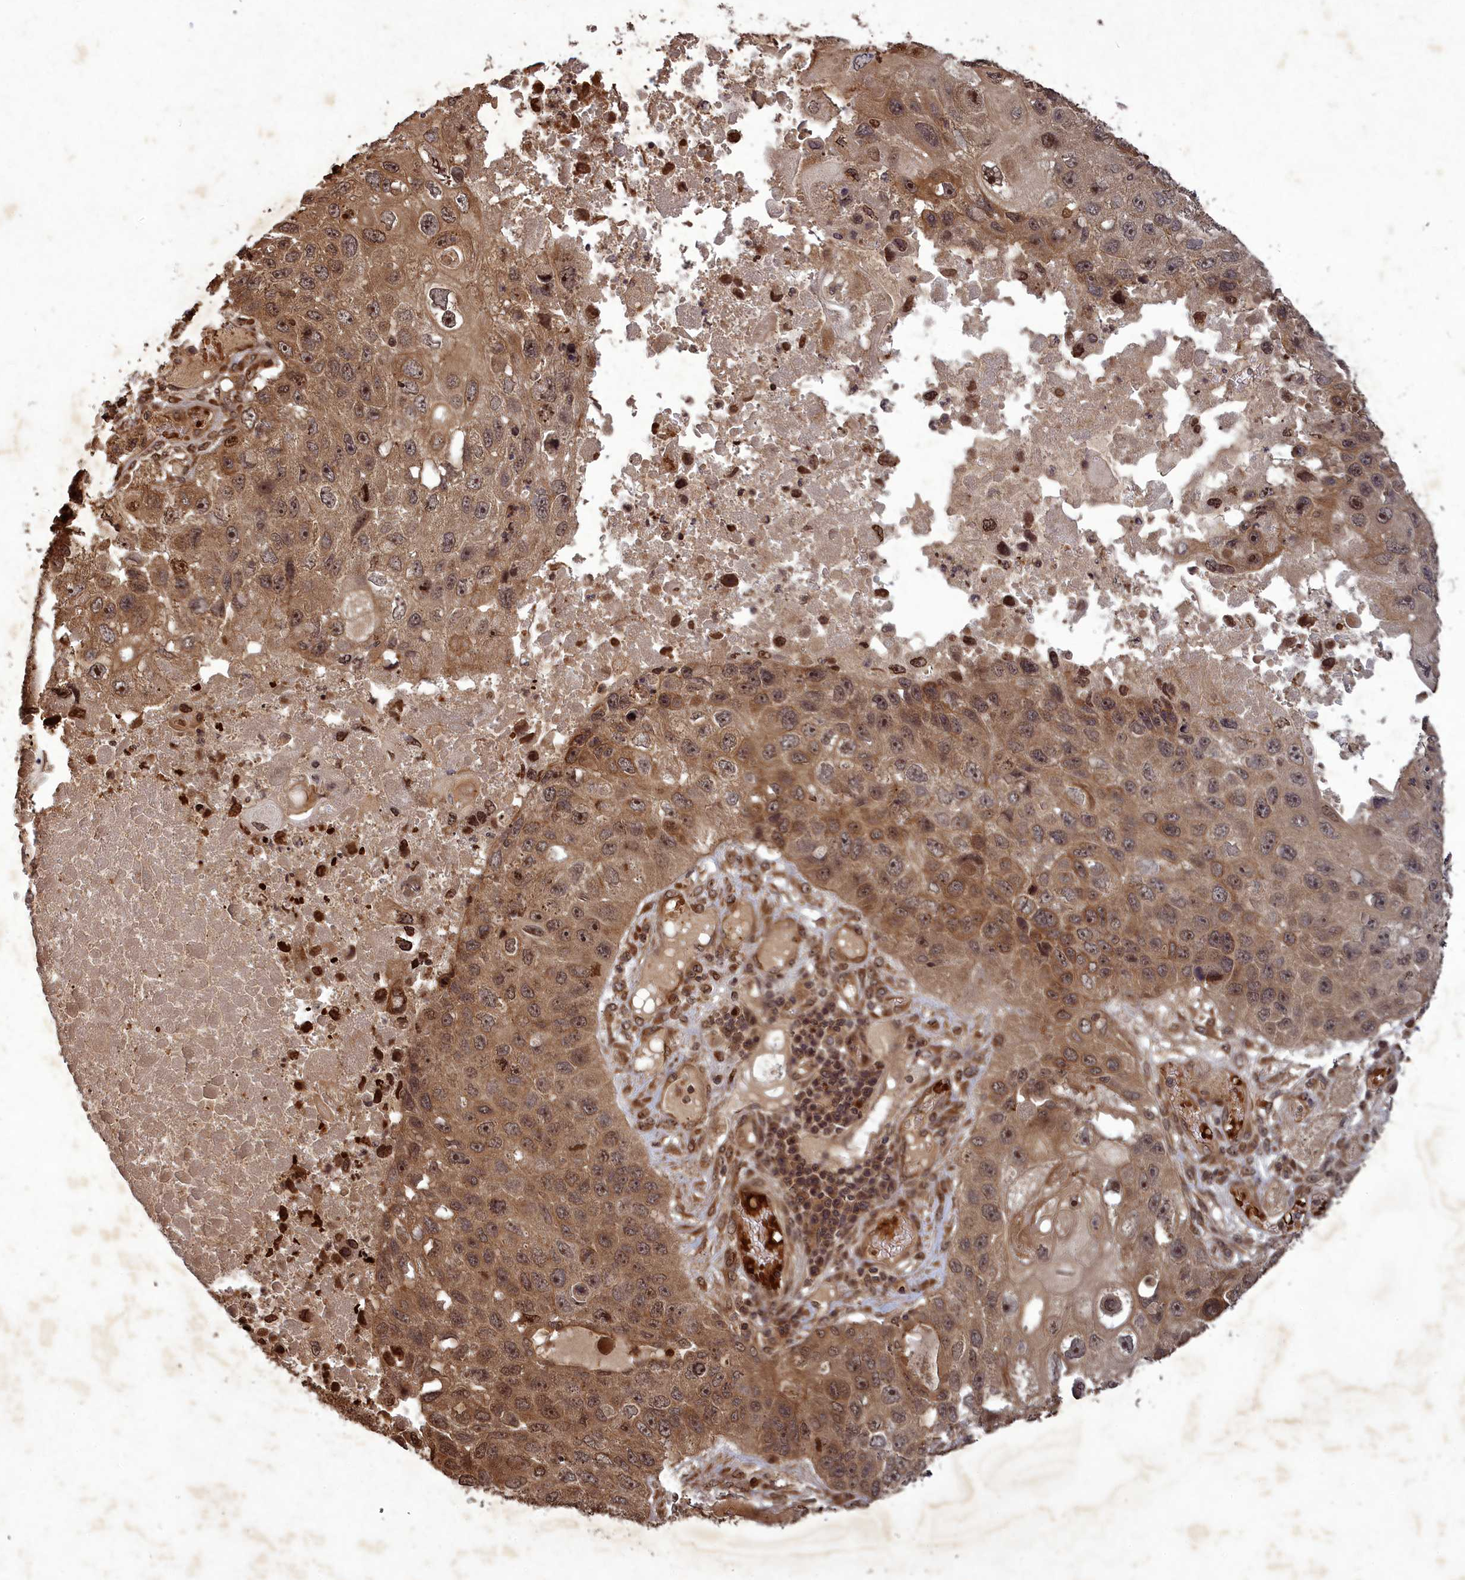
{"staining": {"intensity": "moderate", "quantity": ">75%", "location": "cytoplasmic/membranous,nuclear"}, "tissue": "lung cancer", "cell_type": "Tumor cells", "image_type": "cancer", "snomed": [{"axis": "morphology", "description": "Squamous cell carcinoma, NOS"}, {"axis": "topography", "description": "Lung"}], "caption": "DAB immunohistochemical staining of lung cancer exhibits moderate cytoplasmic/membranous and nuclear protein positivity in approximately >75% of tumor cells.", "gene": "SRMS", "patient": {"sex": "male", "age": 61}}